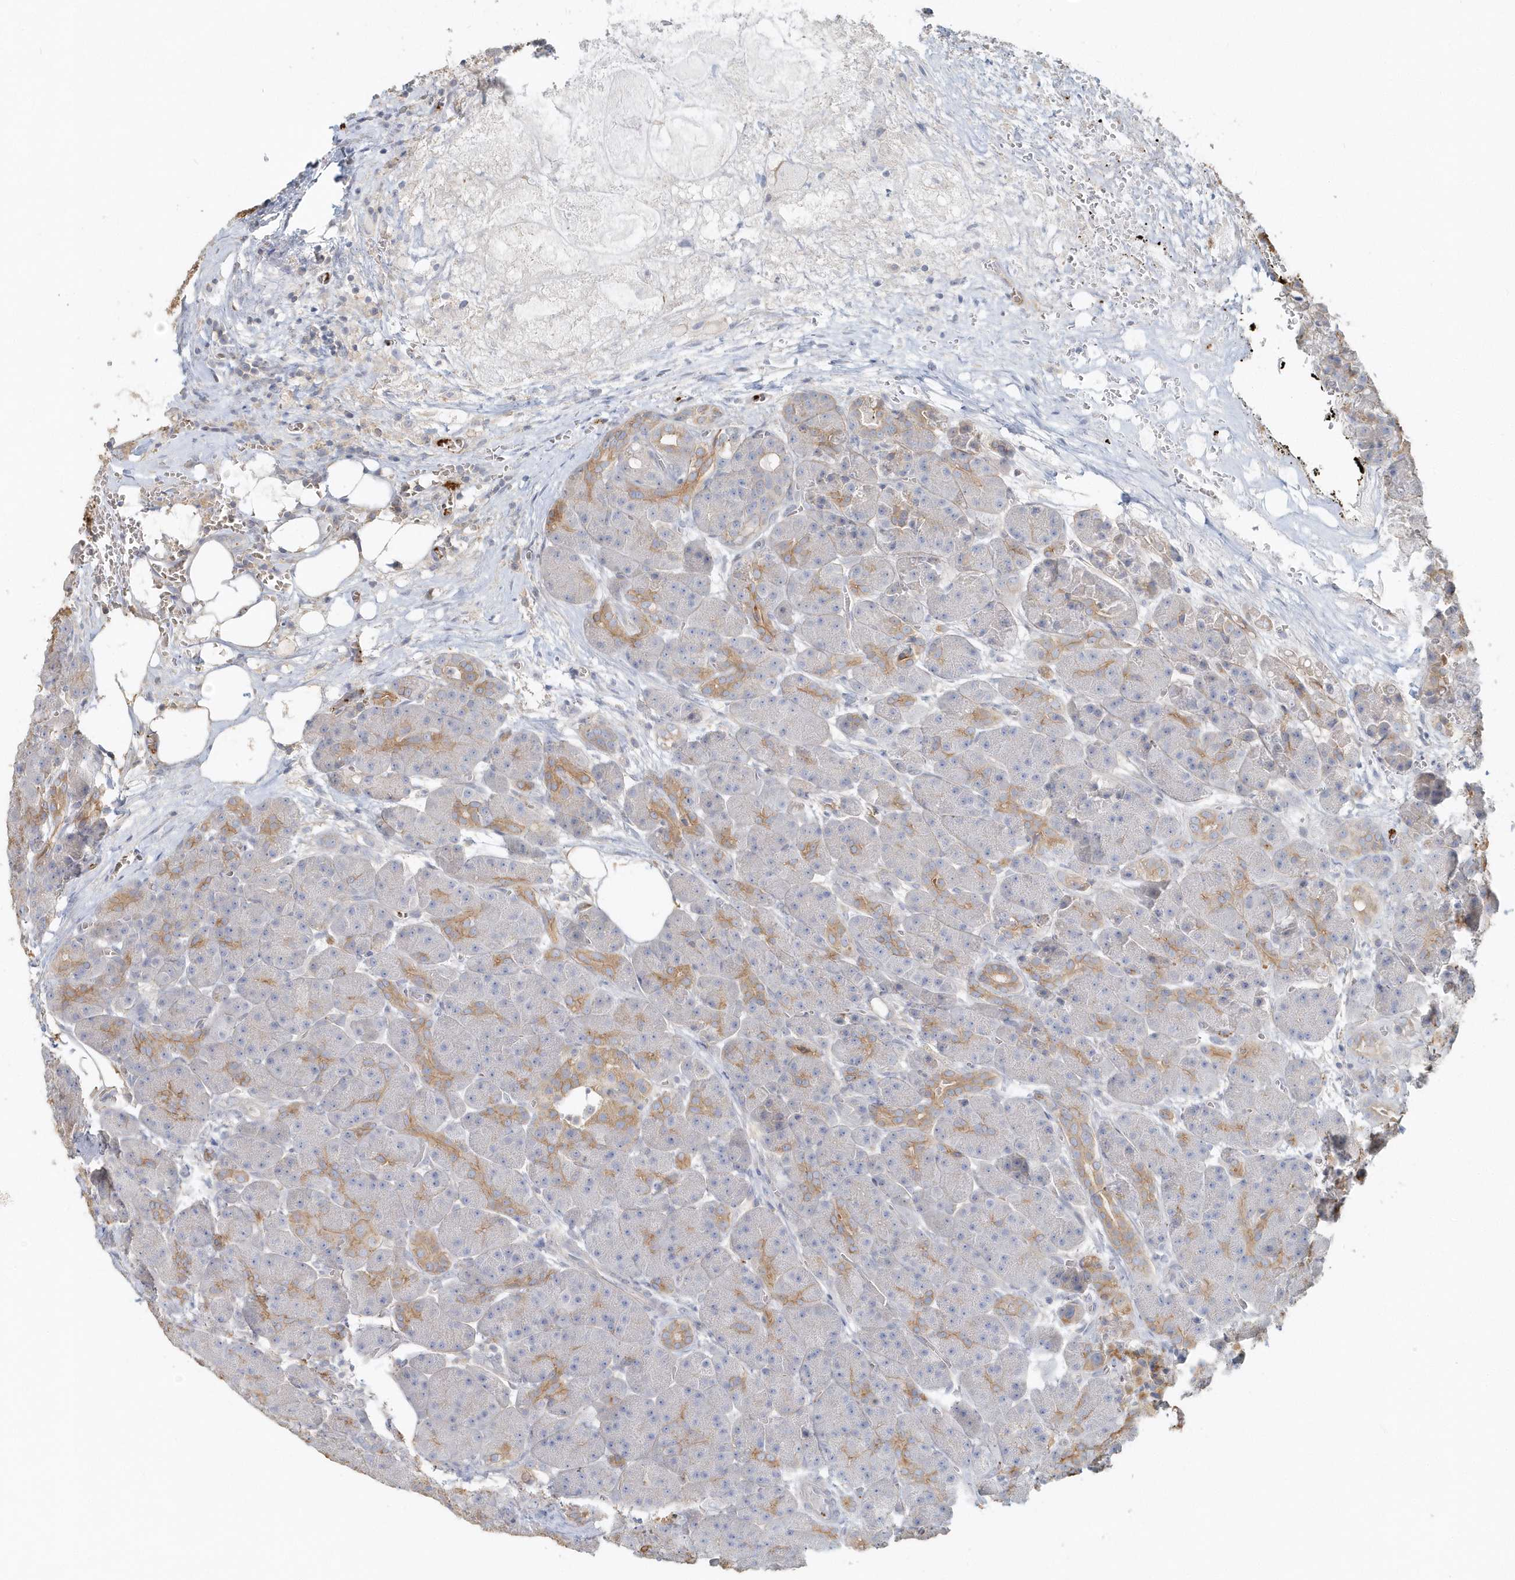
{"staining": {"intensity": "moderate", "quantity": "<25%", "location": "cytoplasmic/membranous"}, "tissue": "pancreas", "cell_type": "Exocrine glandular cells", "image_type": "normal", "snomed": [{"axis": "morphology", "description": "Normal tissue, NOS"}, {"axis": "topography", "description": "Pancreas"}], "caption": "Benign pancreas was stained to show a protein in brown. There is low levels of moderate cytoplasmic/membranous expression in approximately <25% of exocrine glandular cells. (Stains: DAB (3,3'-diaminobenzidine) in brown, nuclei in blue, Microscopy: brightfield microscopy at high magnification).", "gene": "MMRN1", "patient": {"sex": "male", "age": 63}}